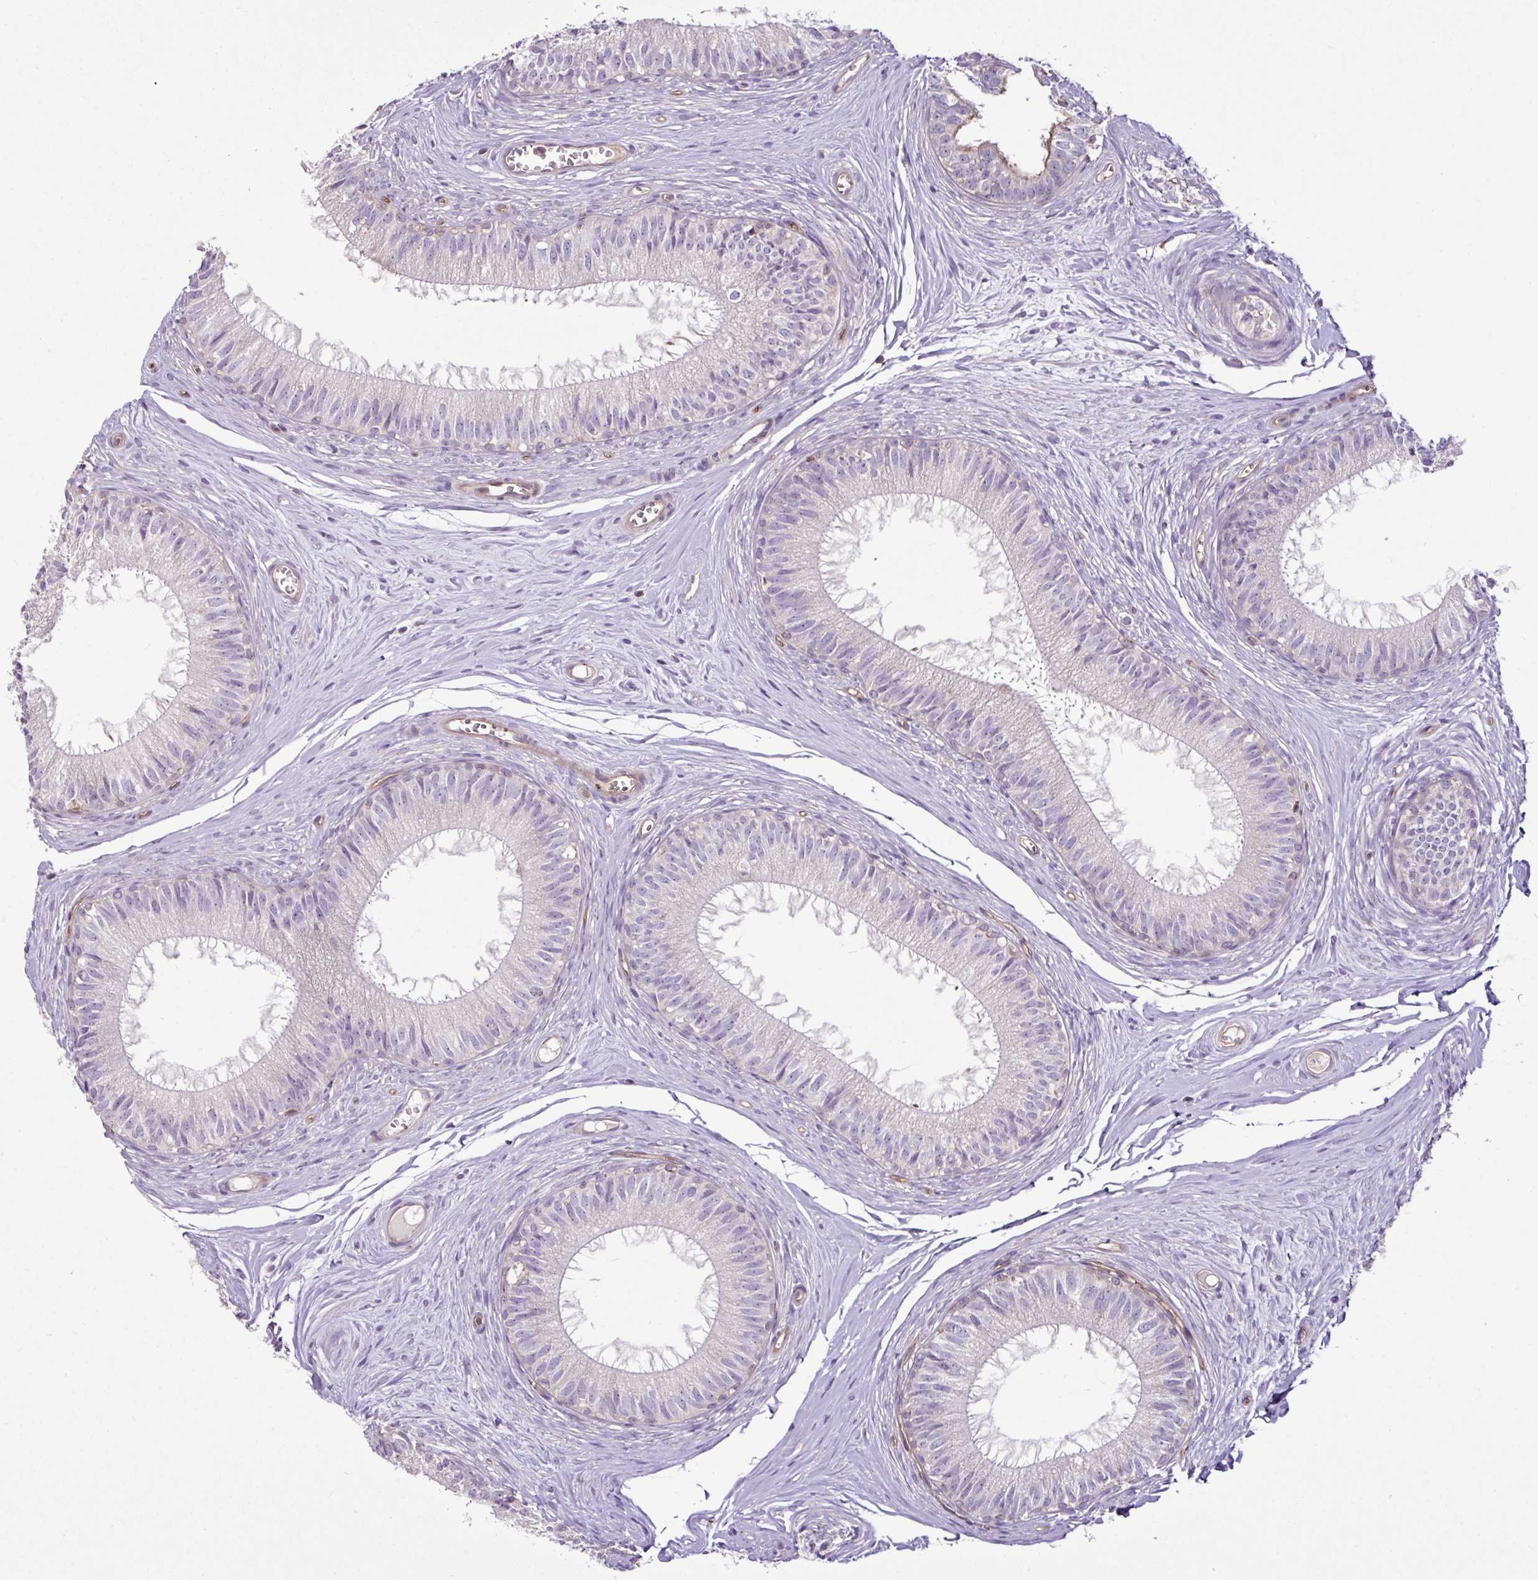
{"staining": {"intensity": "moderate", "quantity": "<25%", "location": "cytoplasmic/membranous"}, "tissue": "epididymis", "cell_type": "Glandular cells", "image_type": "normal", "snomed": [{"axis": "morphology", "description": "Normal tissue, NOS"}, {"axis": "topography", "description": "Epididymis"}], "caption": "A low amount of moderate cytoplasmic/membranous positivity is identified in about <25% of glandular cells in unremarkable epididymis. The staining was performed using DAB to visualize the protein expression in brown, while the nuclei were stained in blue with hematoxylin (Magnification: 20x).", "gene": "ZNF106", "patient": {"sex": "male", "age": 25}}